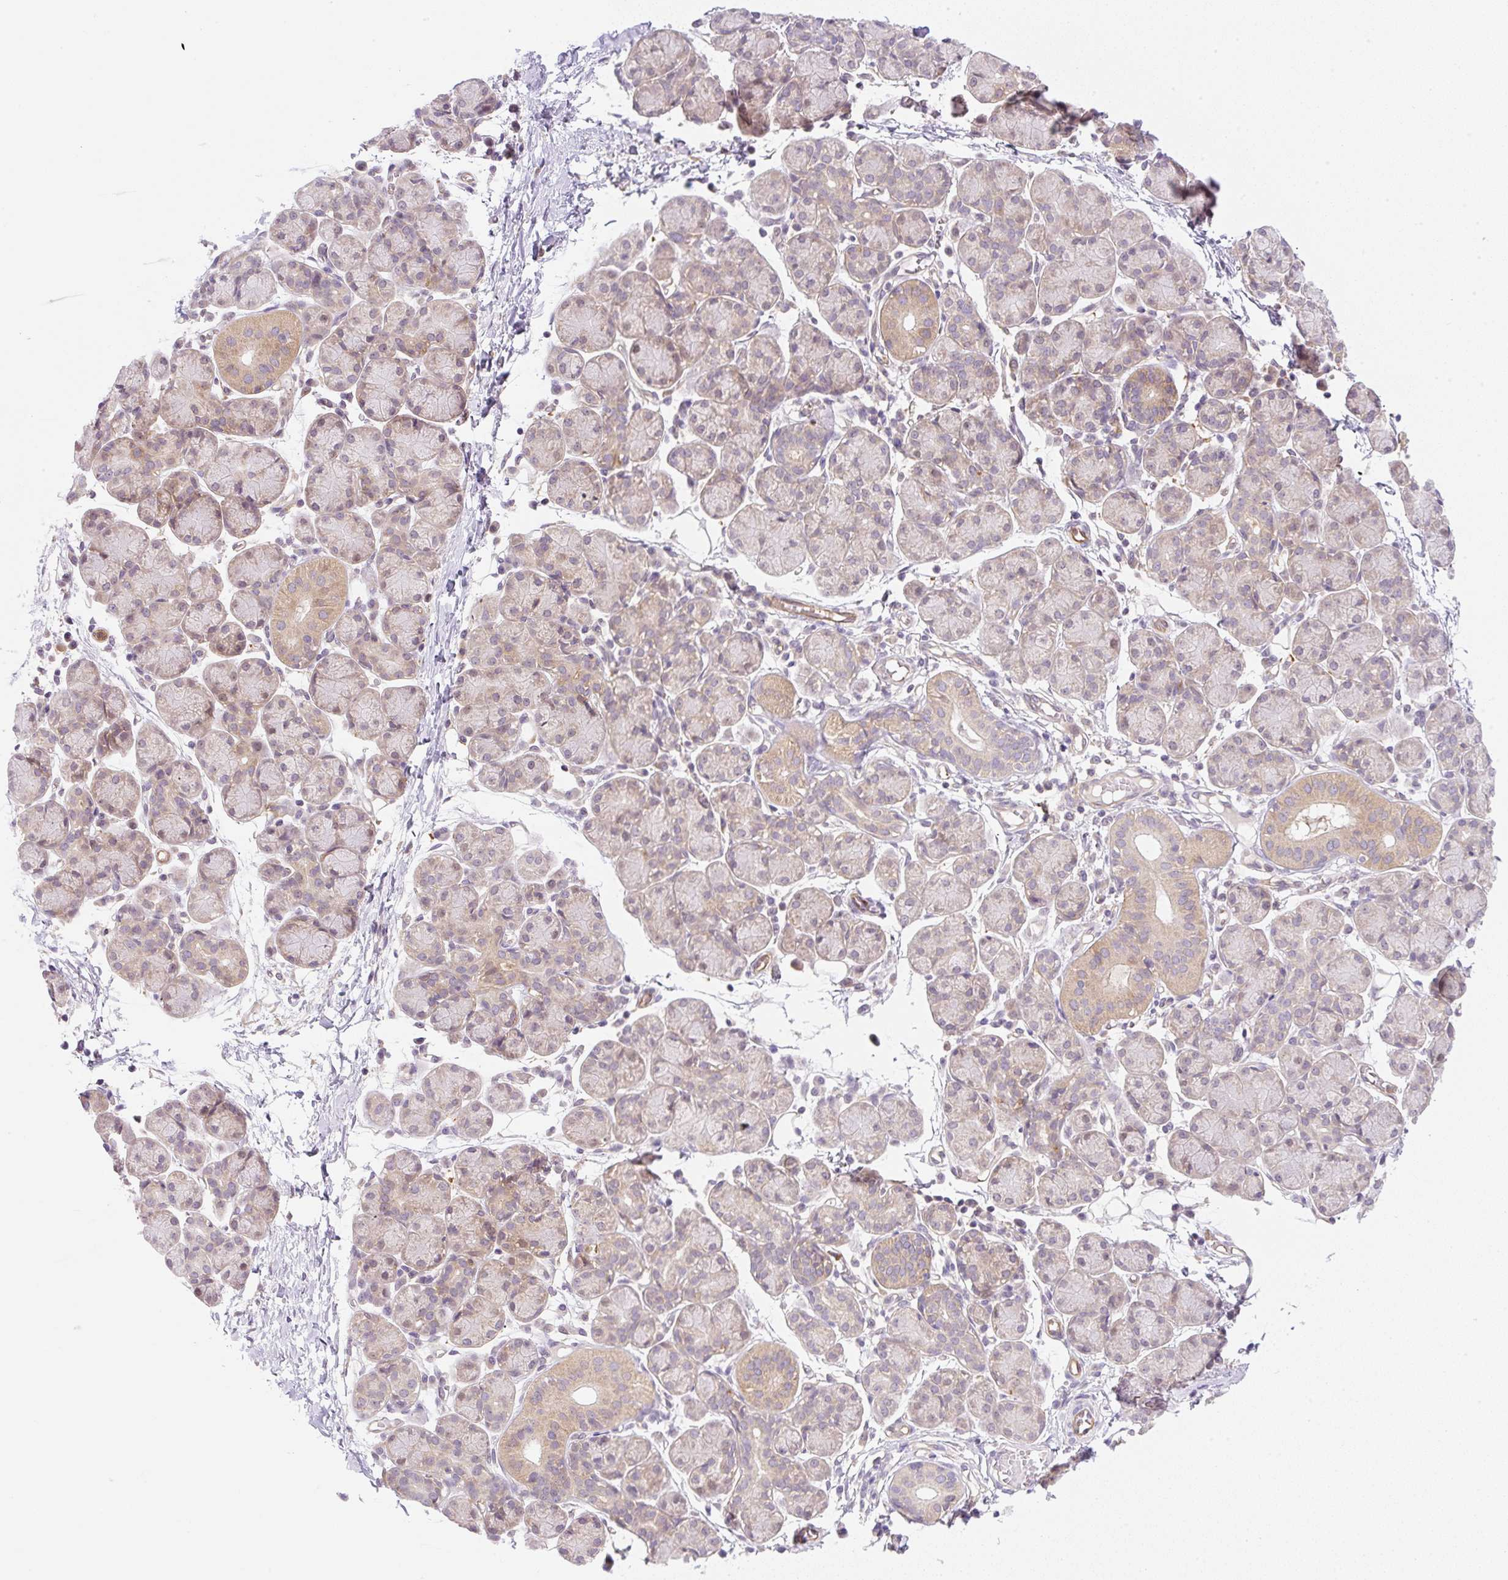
{"staining": {"intensity": "moderate", "quantity": "<25%", "location": "cytoplasmic/membranous"}, "tissue": "salivary gland", "cell_type": "Glandular cells", "image_type": "normal", "snomed": [{"axis": "morphology", "description": "Normal tissue, NOS"}, {"axis": "morphology", "description": "Inflammation, NOS"}, {"axis": "topography", "description": "Lymph node"}, {"axis": "topography", "description": "Salivary gland"}], "caption": "Unremarkable salivary gland reveals moderate cytoplasmic/membranous positivity in about <25% of glandular cells (IHC, brightfield microscopy, high magnification)..", "gene": "OMA1", "patient": {"sex": "male", "age": 3}}